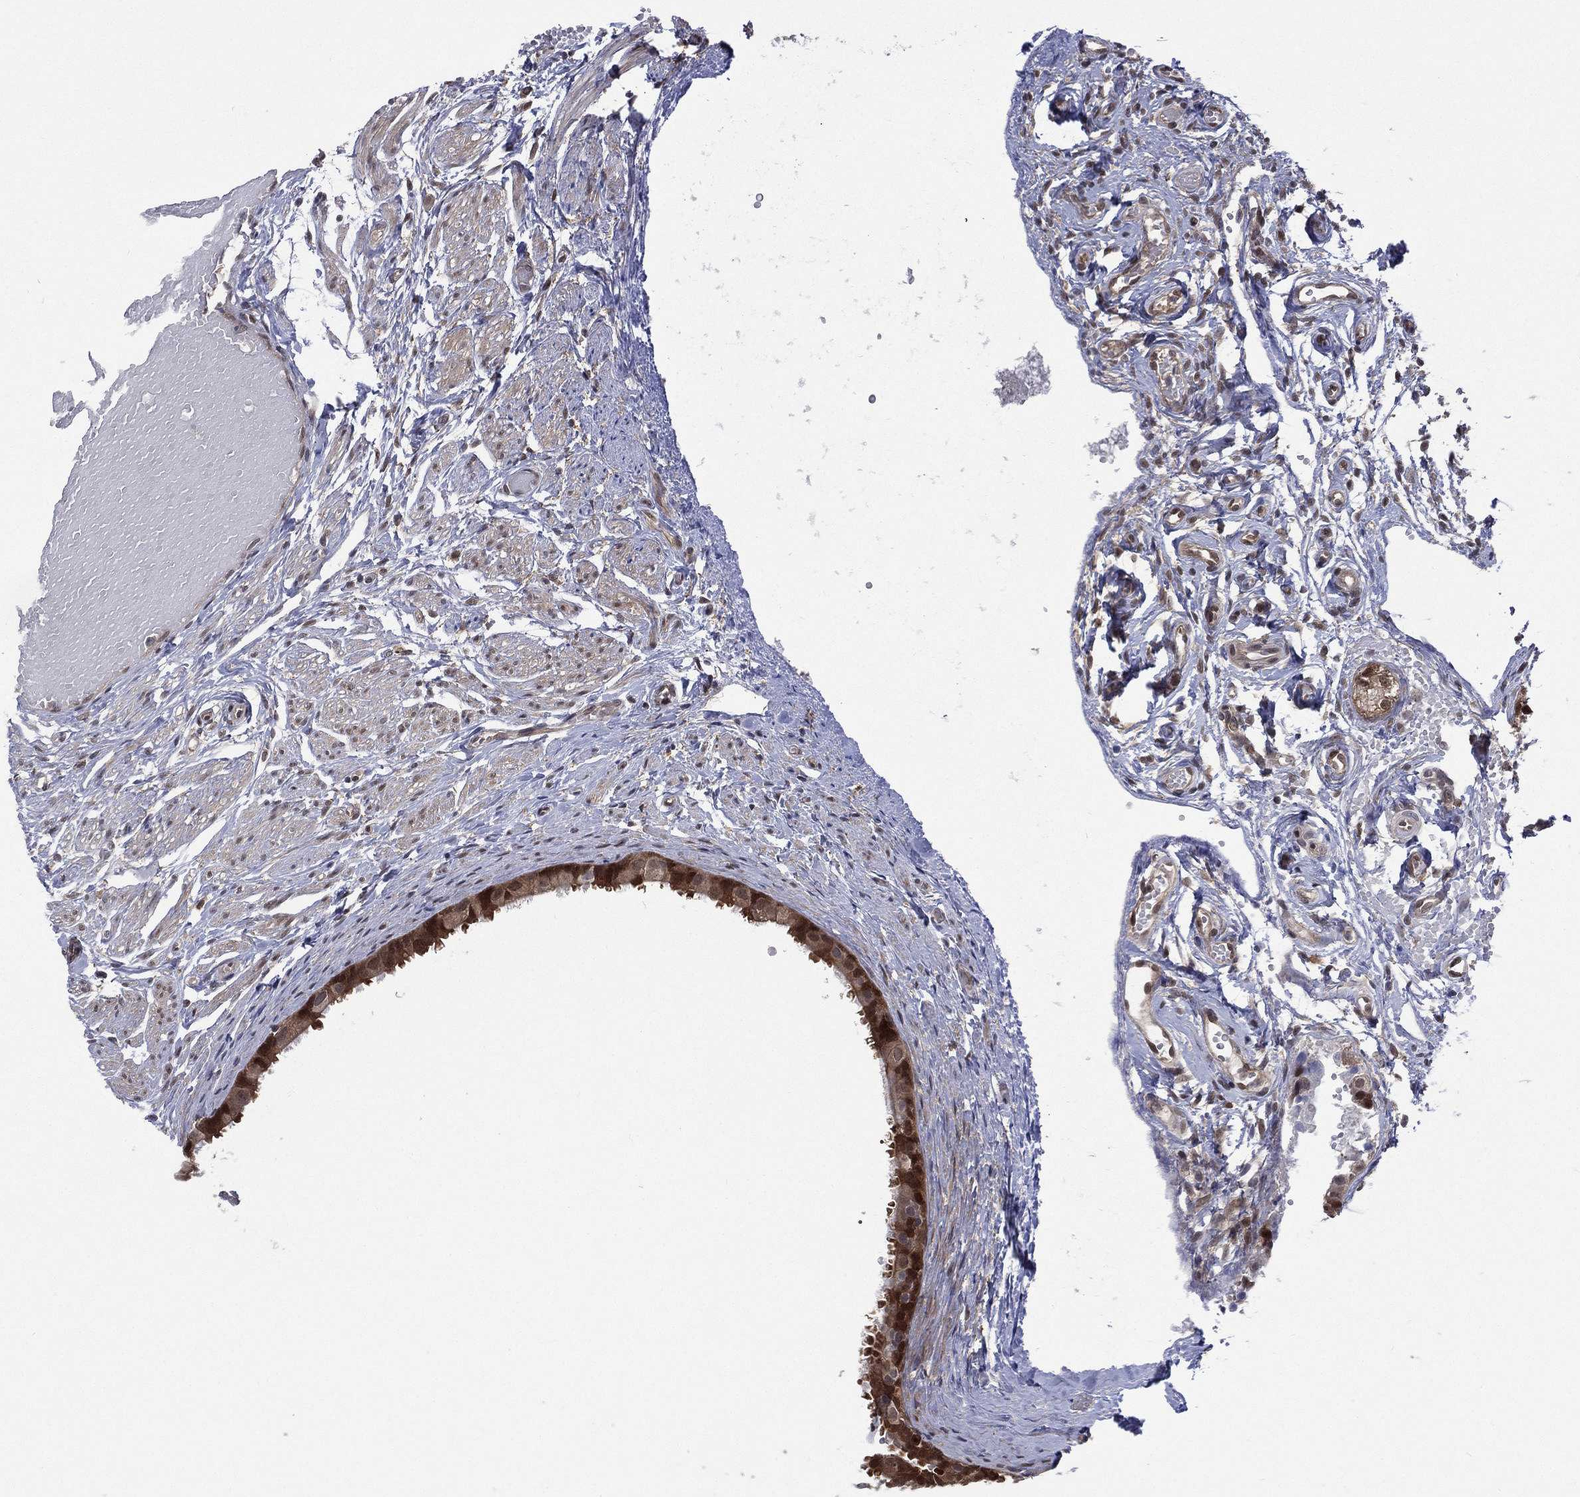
{"staining": {"intensity": "strong", "quantity": "<25%", "location": "cytoplasmic/membranous,nuclear"}, "tissue": "fallopian tube", "cell_type": "Glandular cells", "image_type": "normal", "snomed": [{"axis": "morphology", "description": "Normal tissue, NOS"}, {"axis": "topography", "description": "Fallopian tube"}, {"axis": "topography", "description": "Ovary"}], "caption": "Immunohistochemical staining of unremarkable human fallopian tube demonstrates strong cytoplasmic/membranous,nuclear protein expression in approximately <25% of glandular cells. (DAB (3,3'-diaminobenzidine) IHC with brightfield microscopy, high magnification).", "gene": "MTAP", "patient": {"sex": "female", "age": 49}}